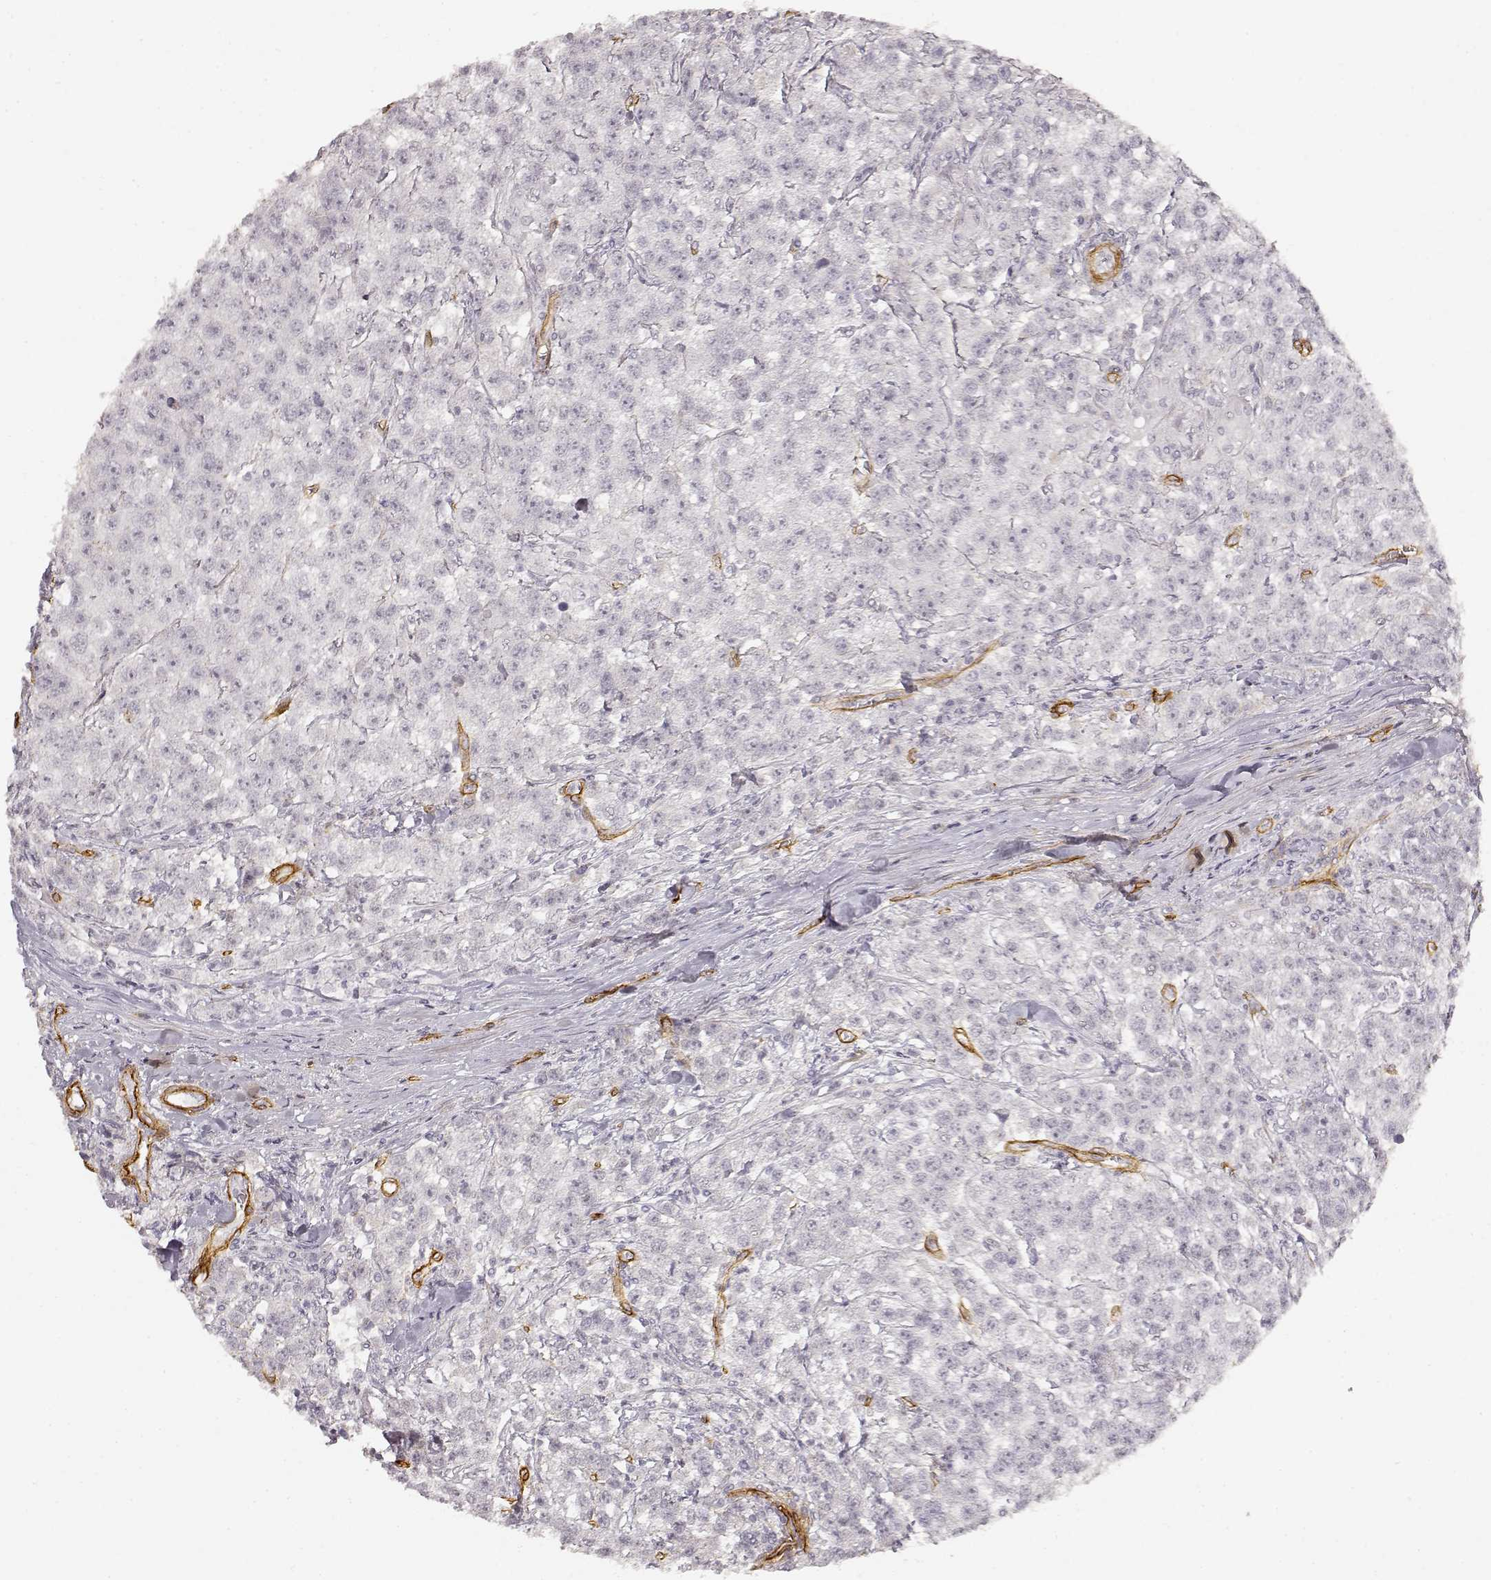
{"staining": {"intensity": "negative", "quantity": "none", "location": "none"}, "tissue": "testis cancer", "cell_type": "Tumor cells", "image_type": "cancer", "snomed": [{"axis": "morphology", "description": "Seminoma, NOS"}, {"axis": "topography", "description": "Testis"}], "caption": "This is a histopathology image of IHC staining of testis cancer (seminoma), which shows no expression in tumor cells.", "gene": "LAMA4", "patient": {"sex": "male", "age": 59}}